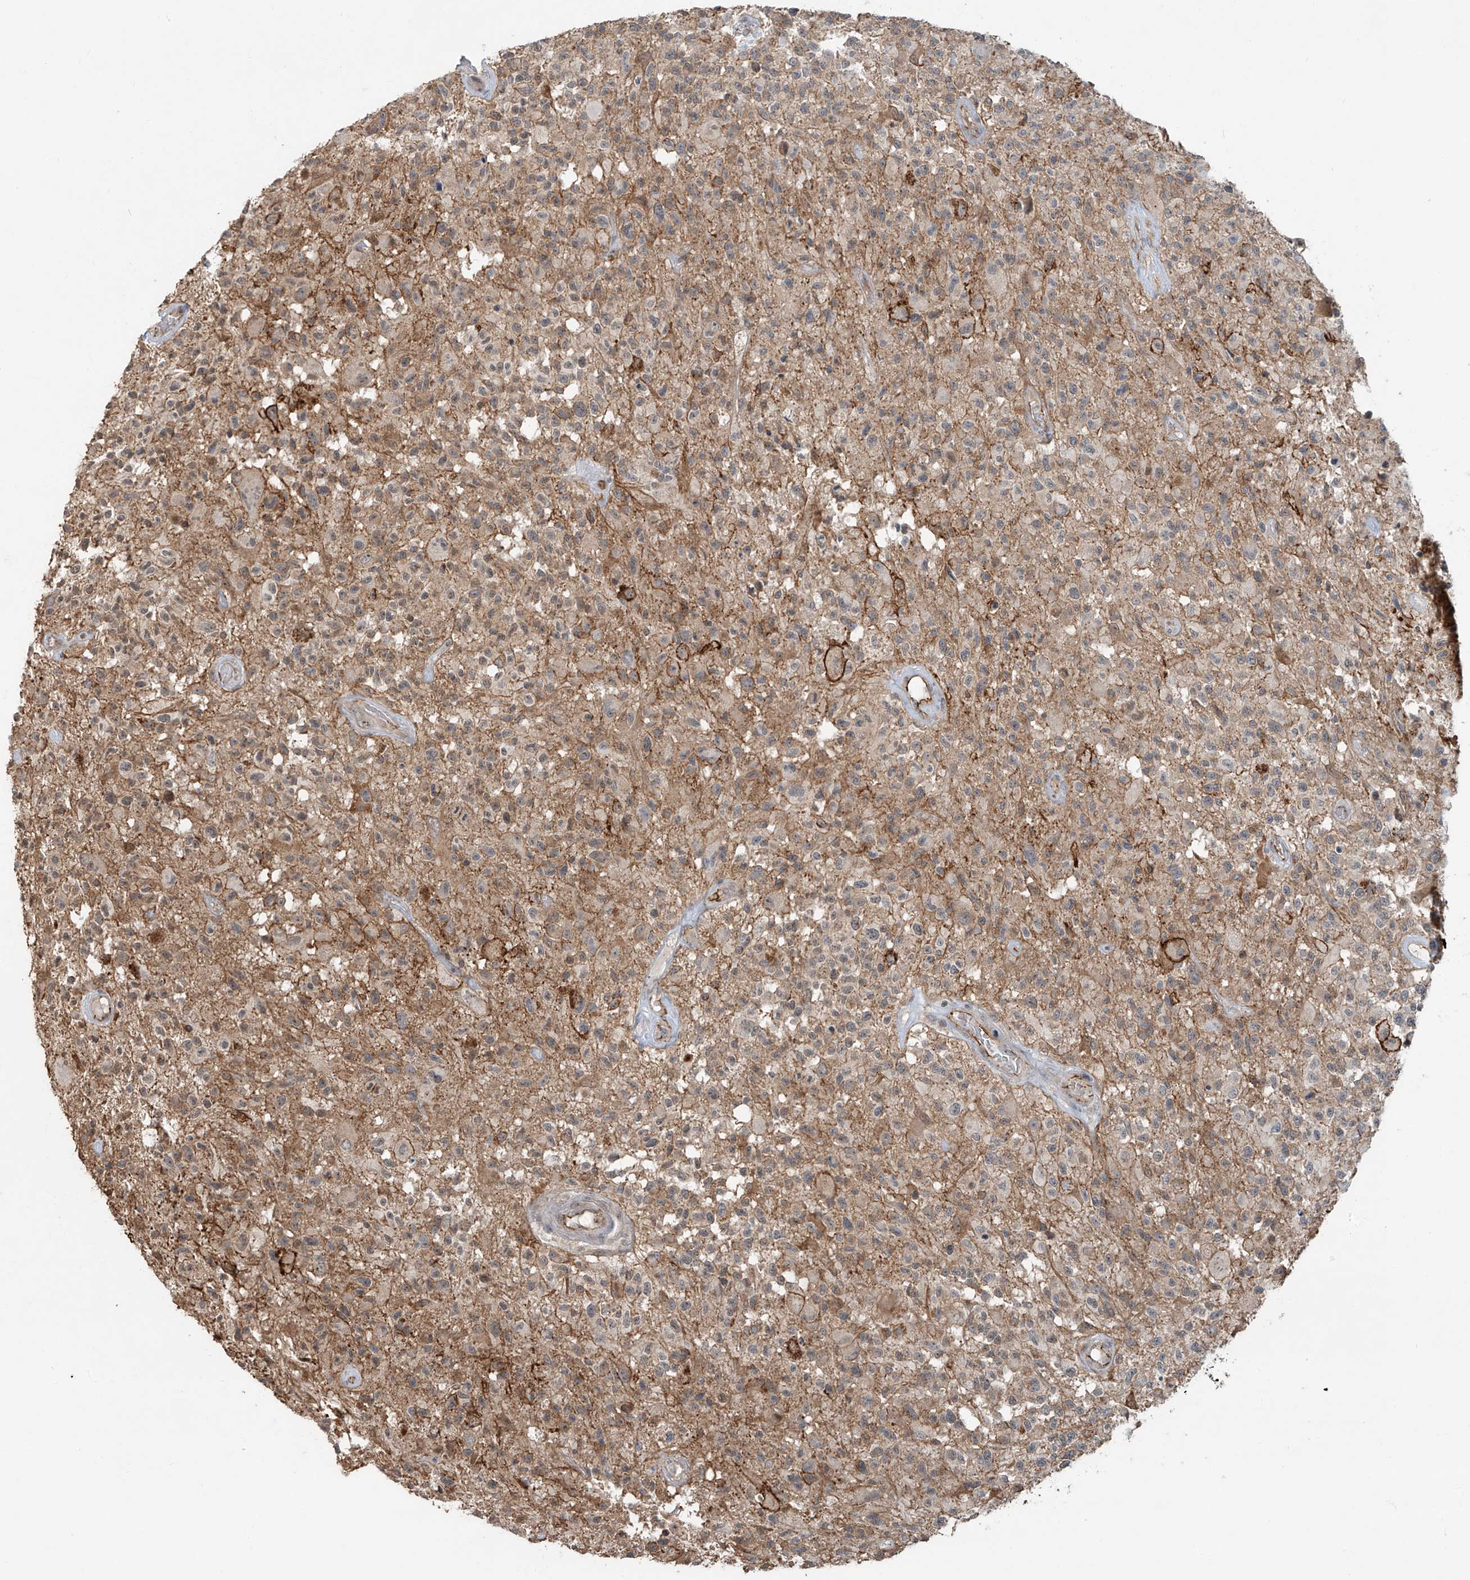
{"staining": {"intensity": "weak", "quantity": ">75%", "location": "cytoplasmic/membranous"}, "tissue": "glioma", "cell_type": "Tumor cells", "image_type": "cancer", "snomed": [{"axis": "morphology", "description": "Glioma, malignant, High grade"}, {"axis": "morphology", "description": "Glioblastoma, NOS"}, {"axis": "topography", "description": "Brain"}], "caption": "Immunohistochemistry (IHC) histopathology image of neoplastic tissue: human glioblastoma stained using immunohistochemistry exhibits low levels of weak protein expression localized specifically in the cytoplasmic/membranous of tumor cells, appearing as a cytoplasmic/membranous brown color.", "gene": "ZNF16", "patient": {"sex": "male", "age": 60}}